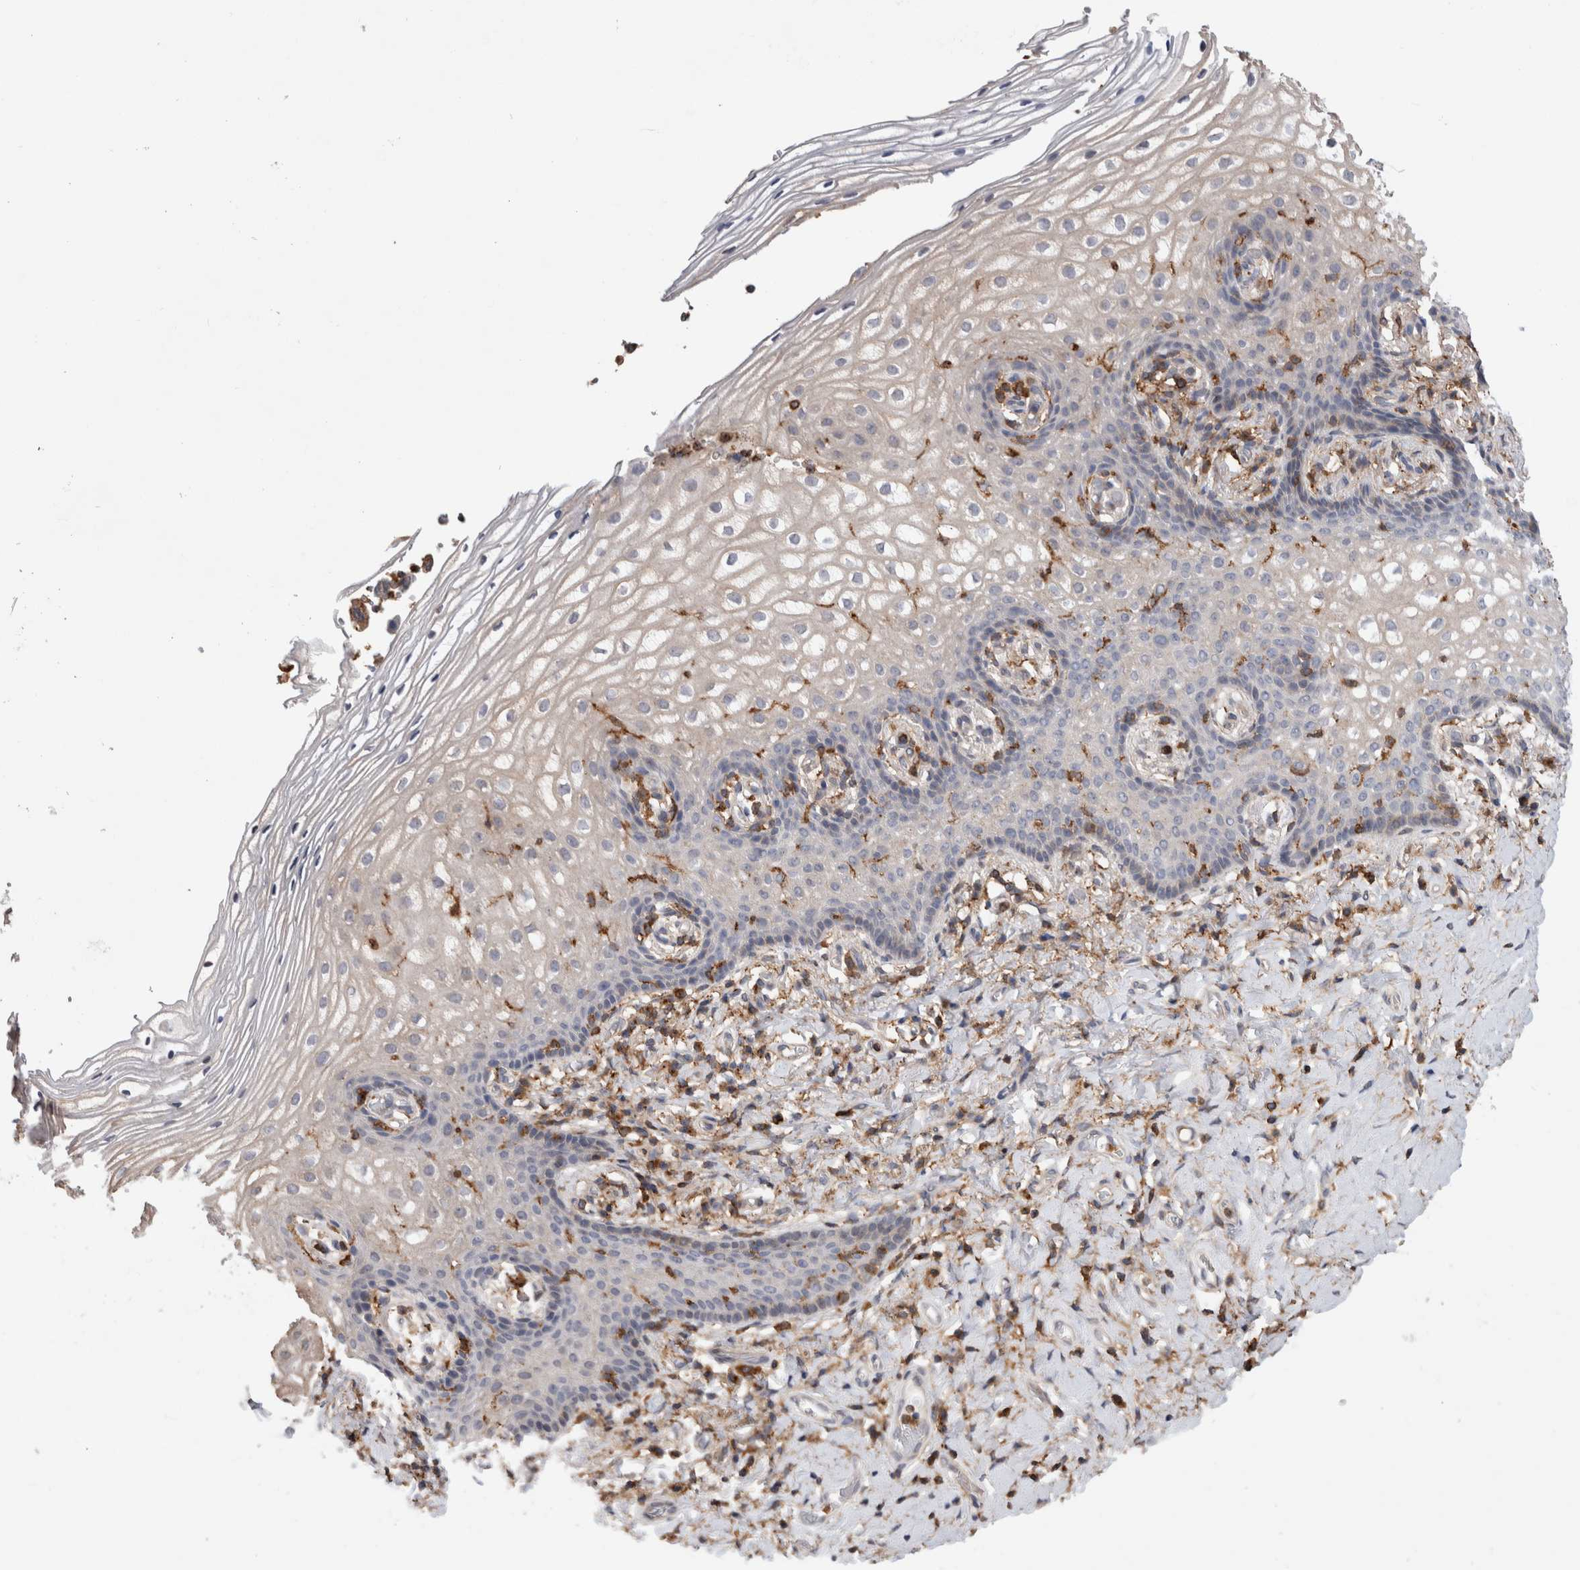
{"staining": {"intensity": "weak", "quantity": "<25%", "location": "cytoplasmic/membranous"}, "tissue": "vagina", "cell_type": "Squamous epithelial cells", "image_type": "normal", "snomed": [{"axis": "morphology", "description": "Normal tissue, NOS"}, {"axis": "topography", "description": "Vagina"}], "caption": "Benign vagina was stained to show a protein in brown. There is no significant expression in squamous epithelial cells. The staining is performed using DAB (3,3'-diaminobenzidine) brown chromogen with nuclei counter-stained in using hematoxylin.", "gene": "CCDC88B", "patient": {"sex": "female", "age": 60}}